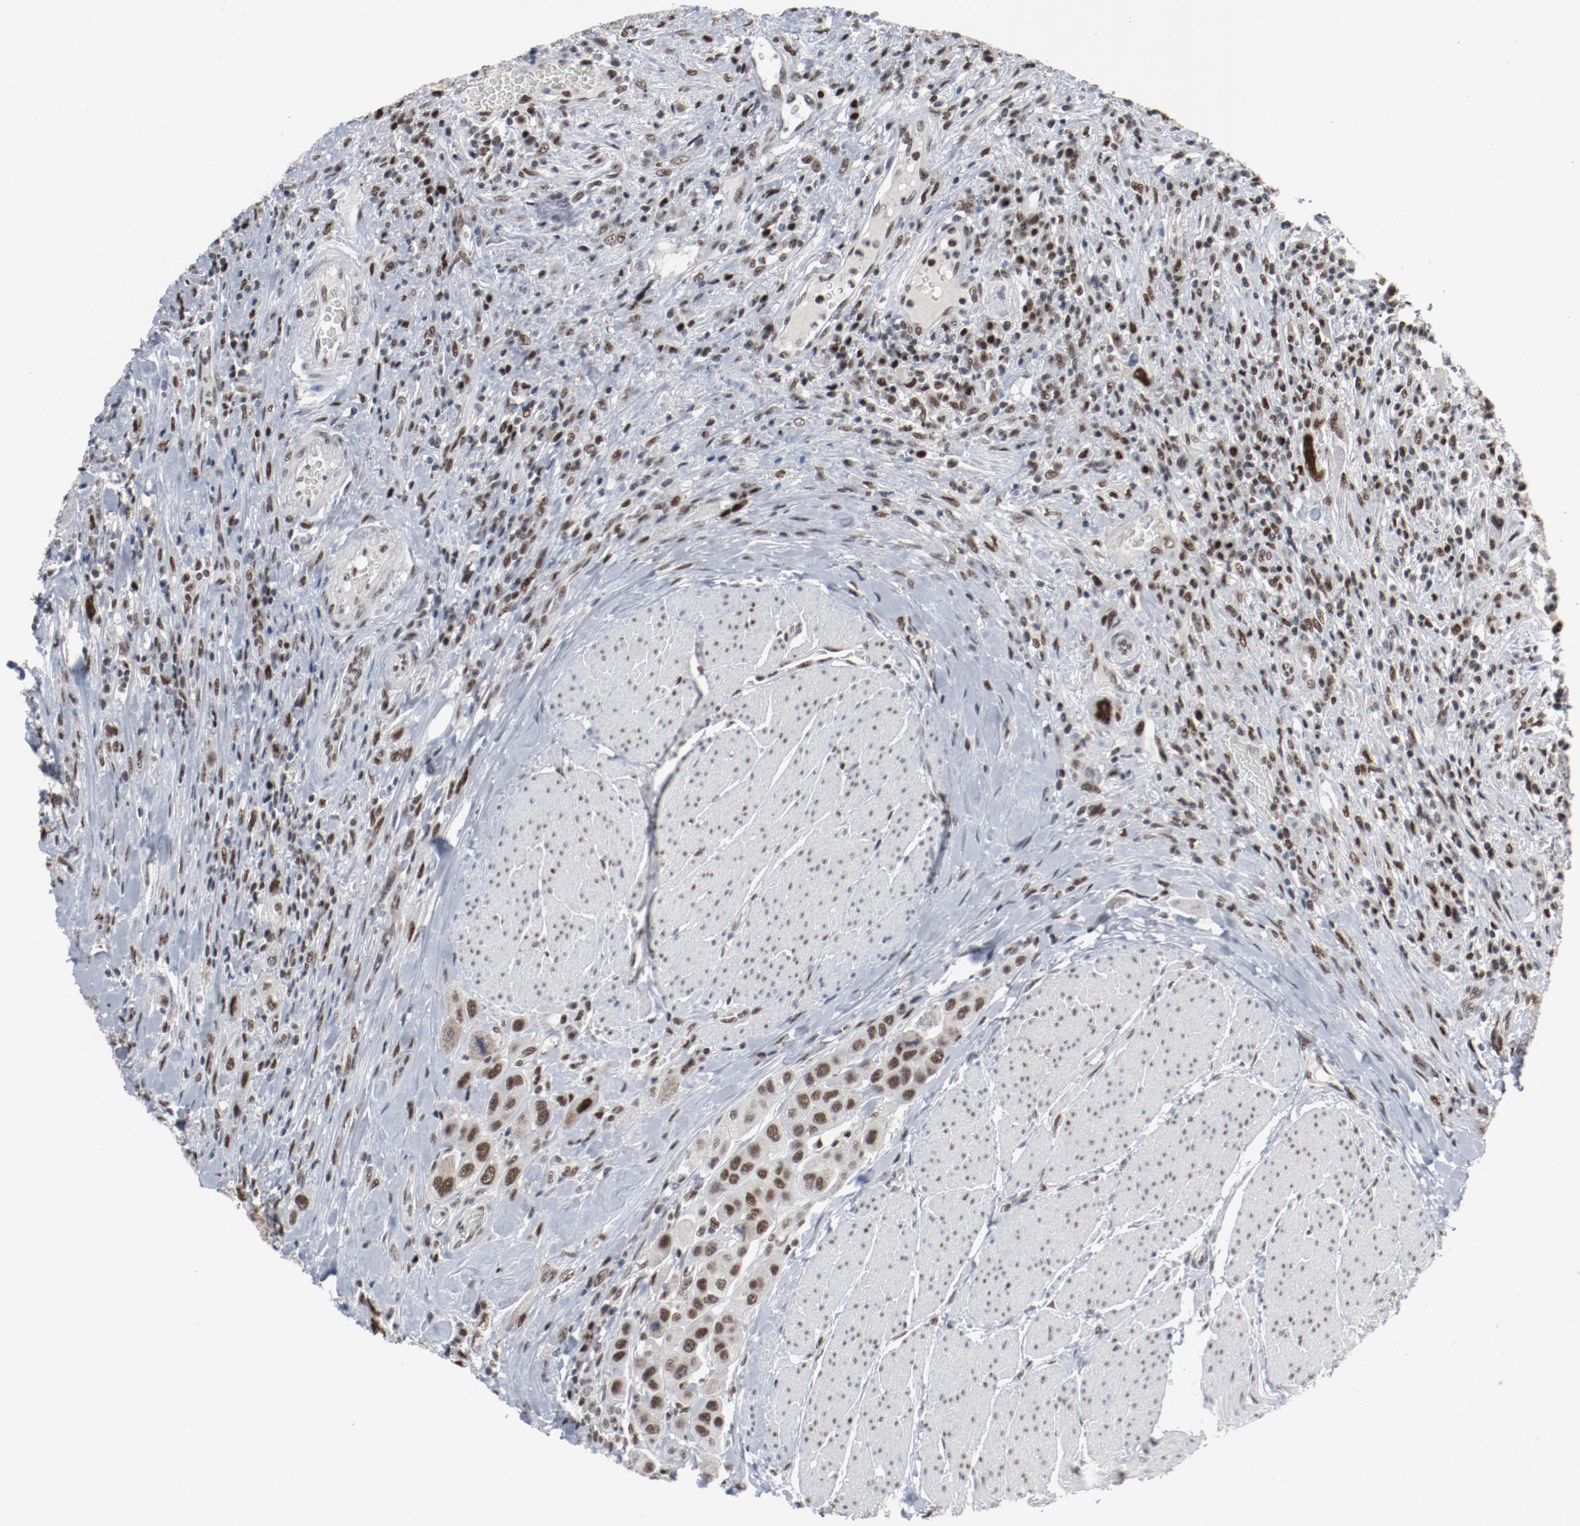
{"staining": {"intensity": "moderate", "quantity": ">75%", "location": "nuclear"}, "tissue": "urothelial cancer", "cell_type": "Tumor cells", "image_type": "cancer", "snomed": [{"axis": "morphology", "description": "Urothelial carcinoma, High grade"}, {"axis": "topography", "description": "Urinary bladder"}], "caption": "Urothelial cancer stained for a protein reveals moderate nuclear positivity in tumor cells.", "gene": "JMJD6", "patient": {"sex": "male", "age": 50}}